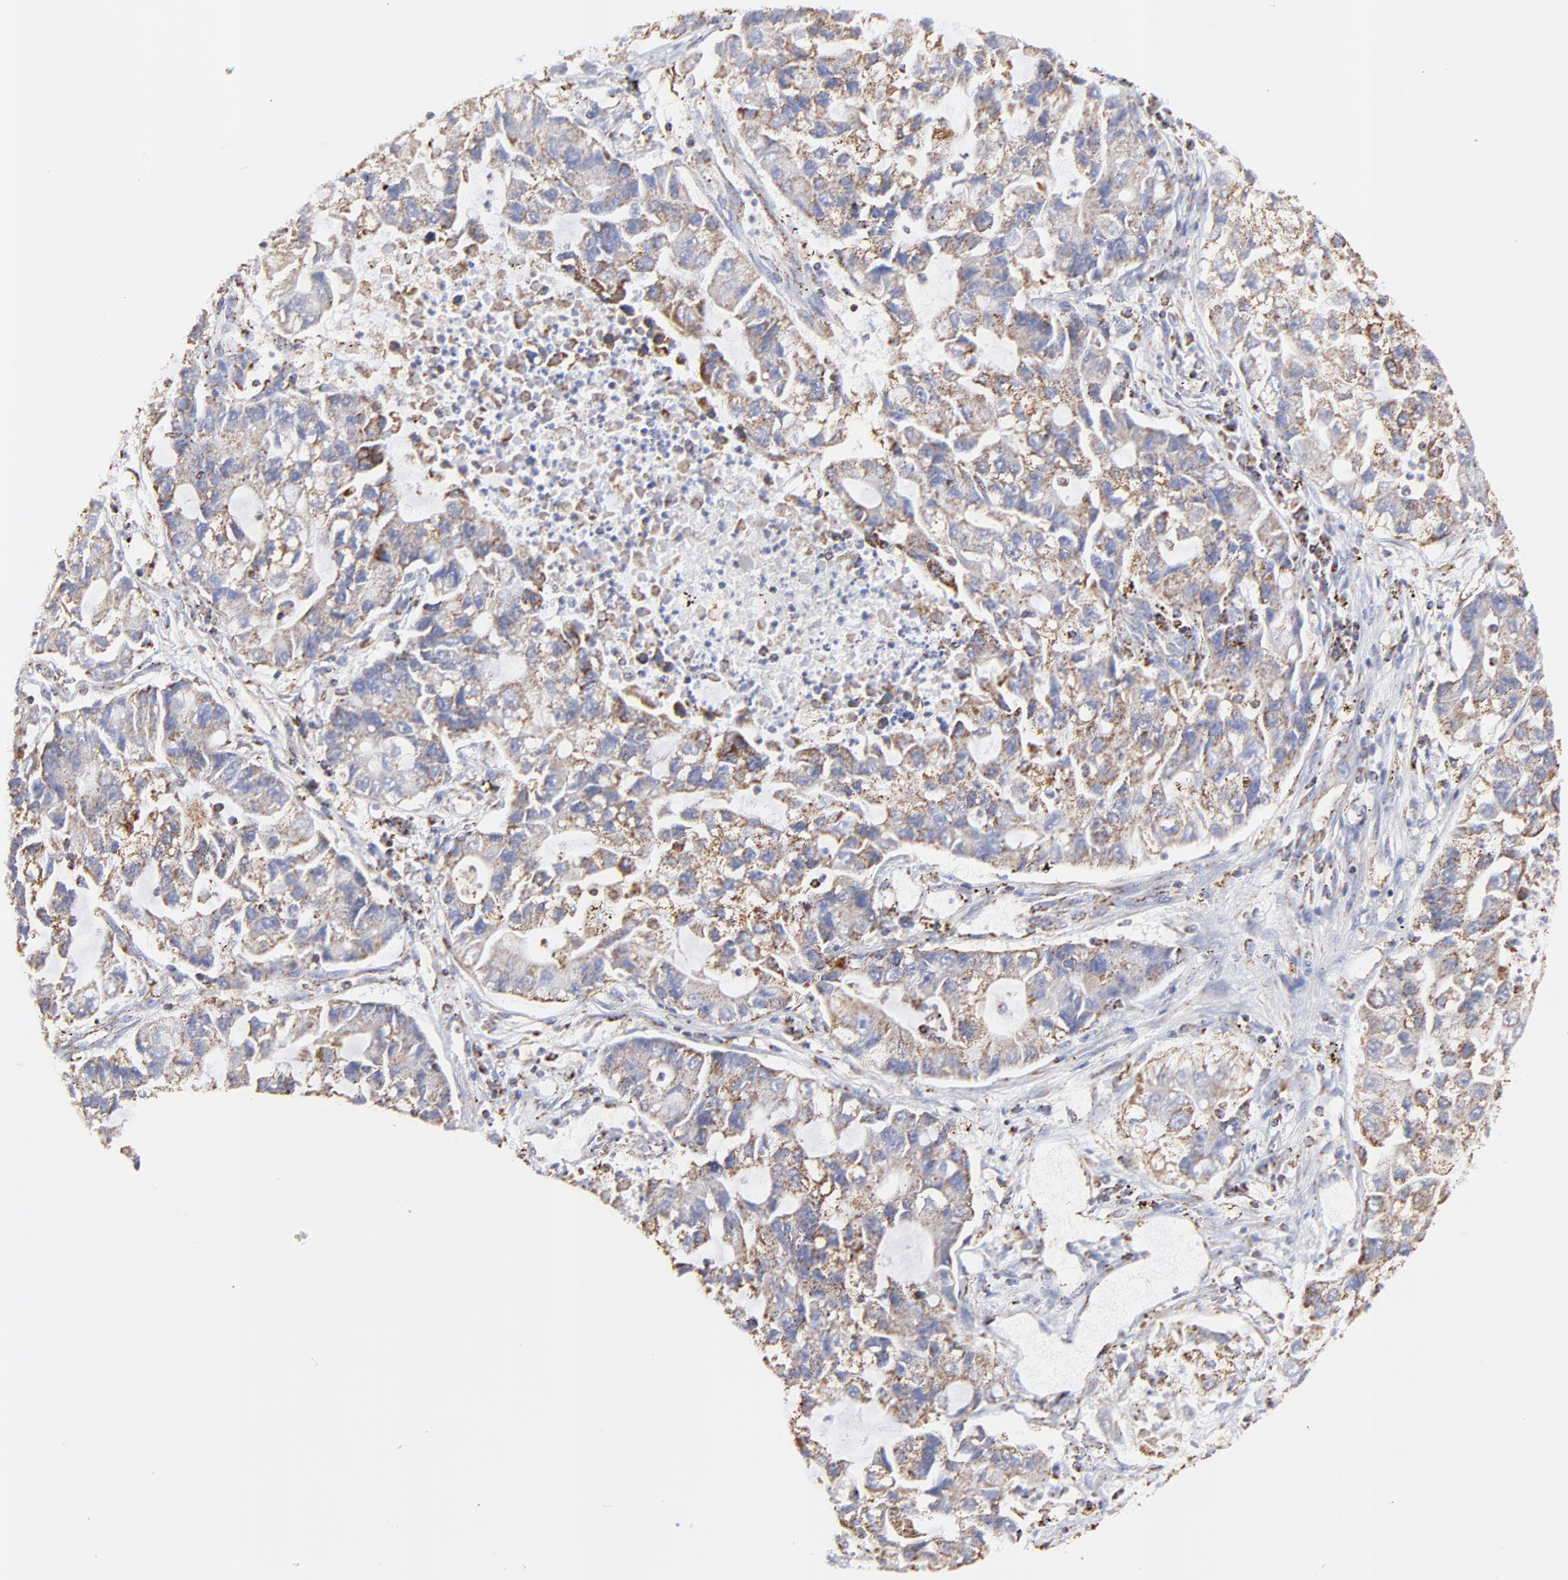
{"staining": {"intensity": "strong", "quantity": ">75%", "location": "cytoplasmic/membranous"}, "tissue": "lung cancer", "cell_type": "Tumor cells", "image_type": "cancer", "snomed": [{"axis": "morphology", "description": "Adenocarcinoma, NOS"}, {"axis": "topography", "description": "Lung"}], "caption": "A brown stain shows strong cytoplasmic/membranous positivity of a protein in human lung cancer (adenocarcinoma) tumor cells. Using DAB (3,3'-diaminobenzidine) (brown) and hematoxylin (blue) stains, captured at high magnification using brightfield microscopy.", "gene": "COX4I1", "patient": {"sex": "female", "age": 51}}